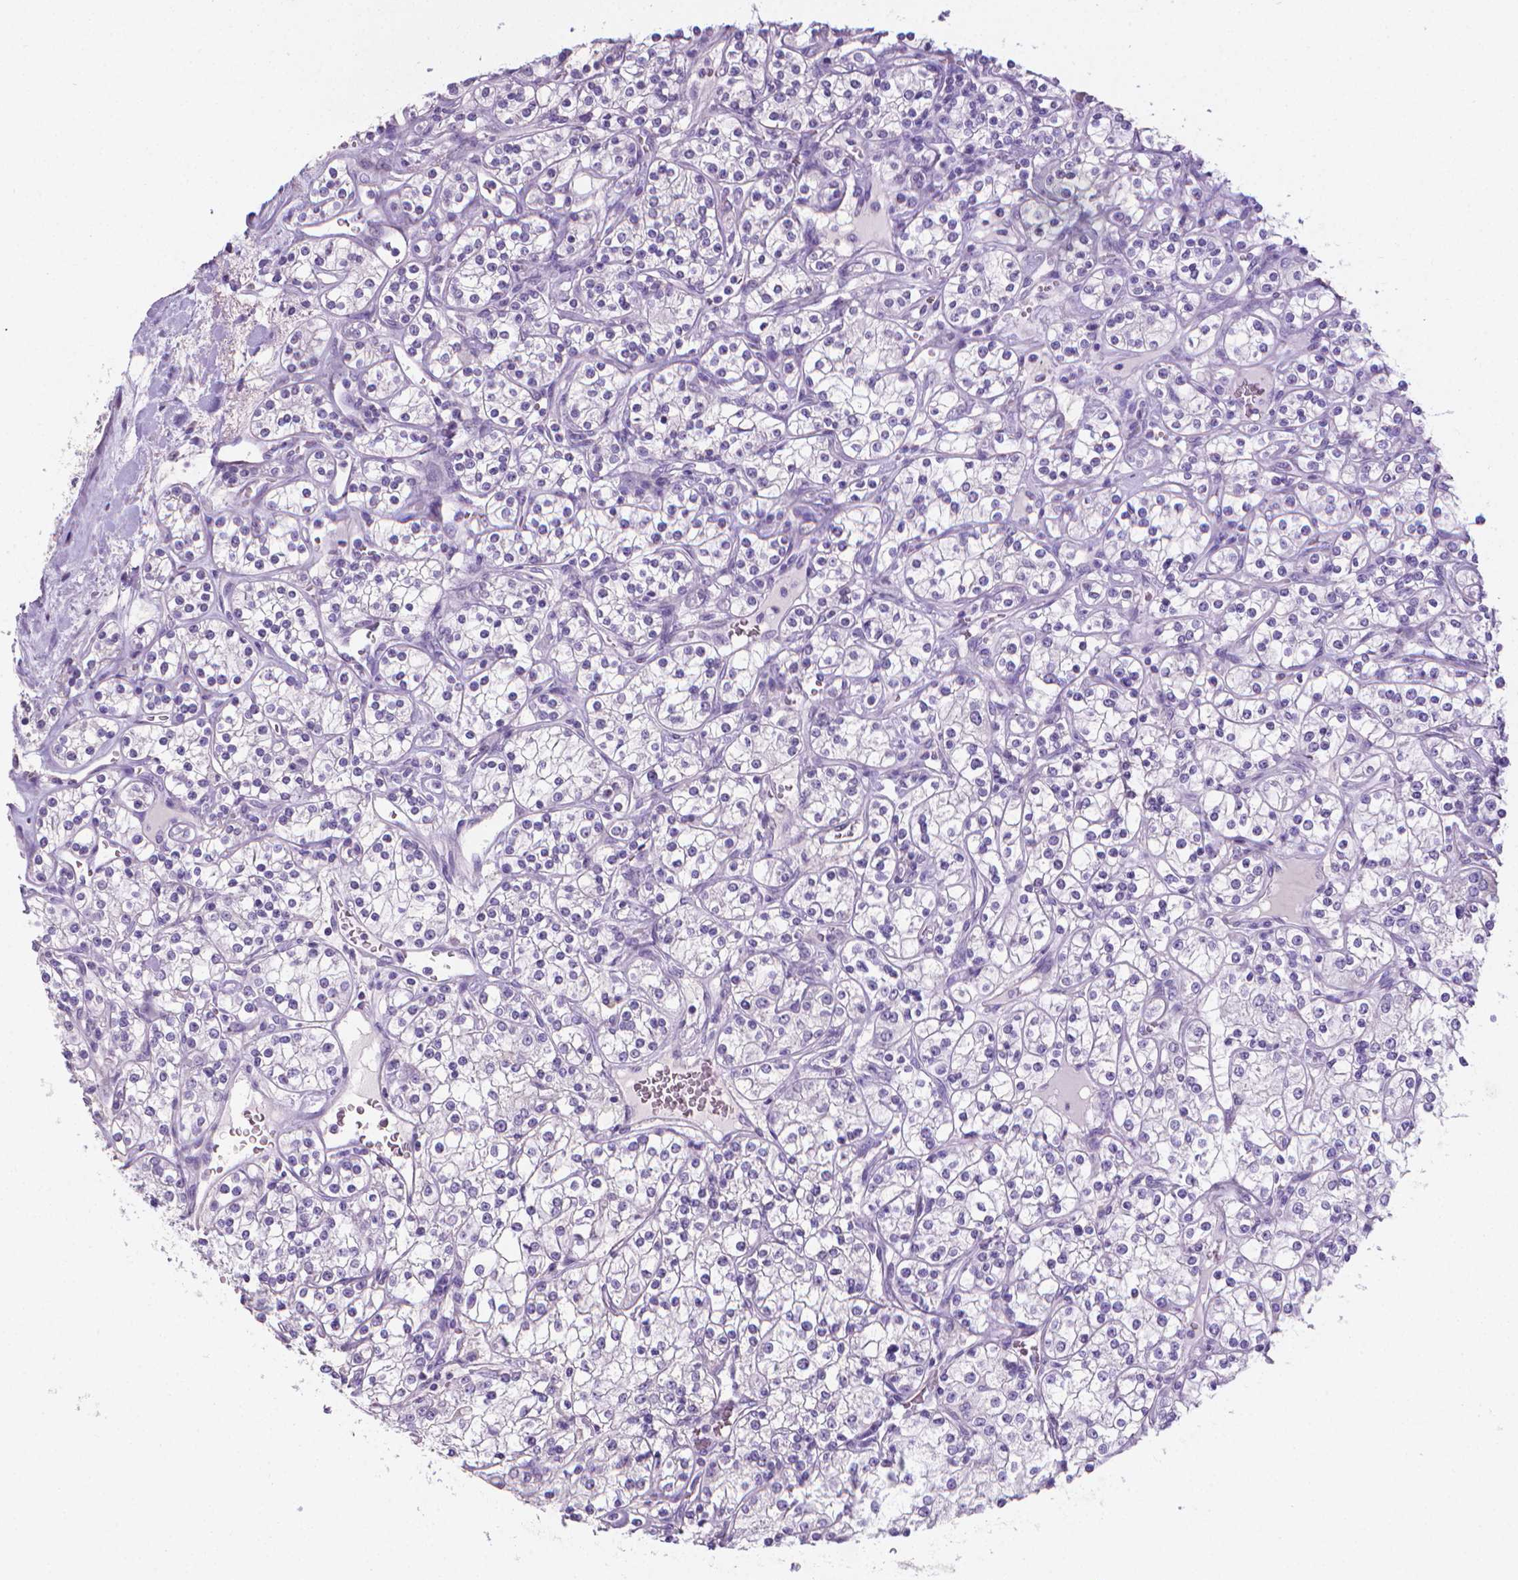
{"staining": {"intensity": "negative", "quantity": "none", "location": "none"}, "tissue": "renal cancer", "cell_type": "Tumor cells", "image_type": "cancer", "snomed": [{"axis": "morphology", "description": "Adenocarcinoma, NOS"}, {"axis": "topography", "description": "Kidney"}], "caption": "Human adenocarcinoma (renal) stained for a protein using immunohistochemistry (IHC) demonstrates no expression in tumor cells.", "gene": "XPNPEP2", "patient": {"sex": "male", "age": 77}}